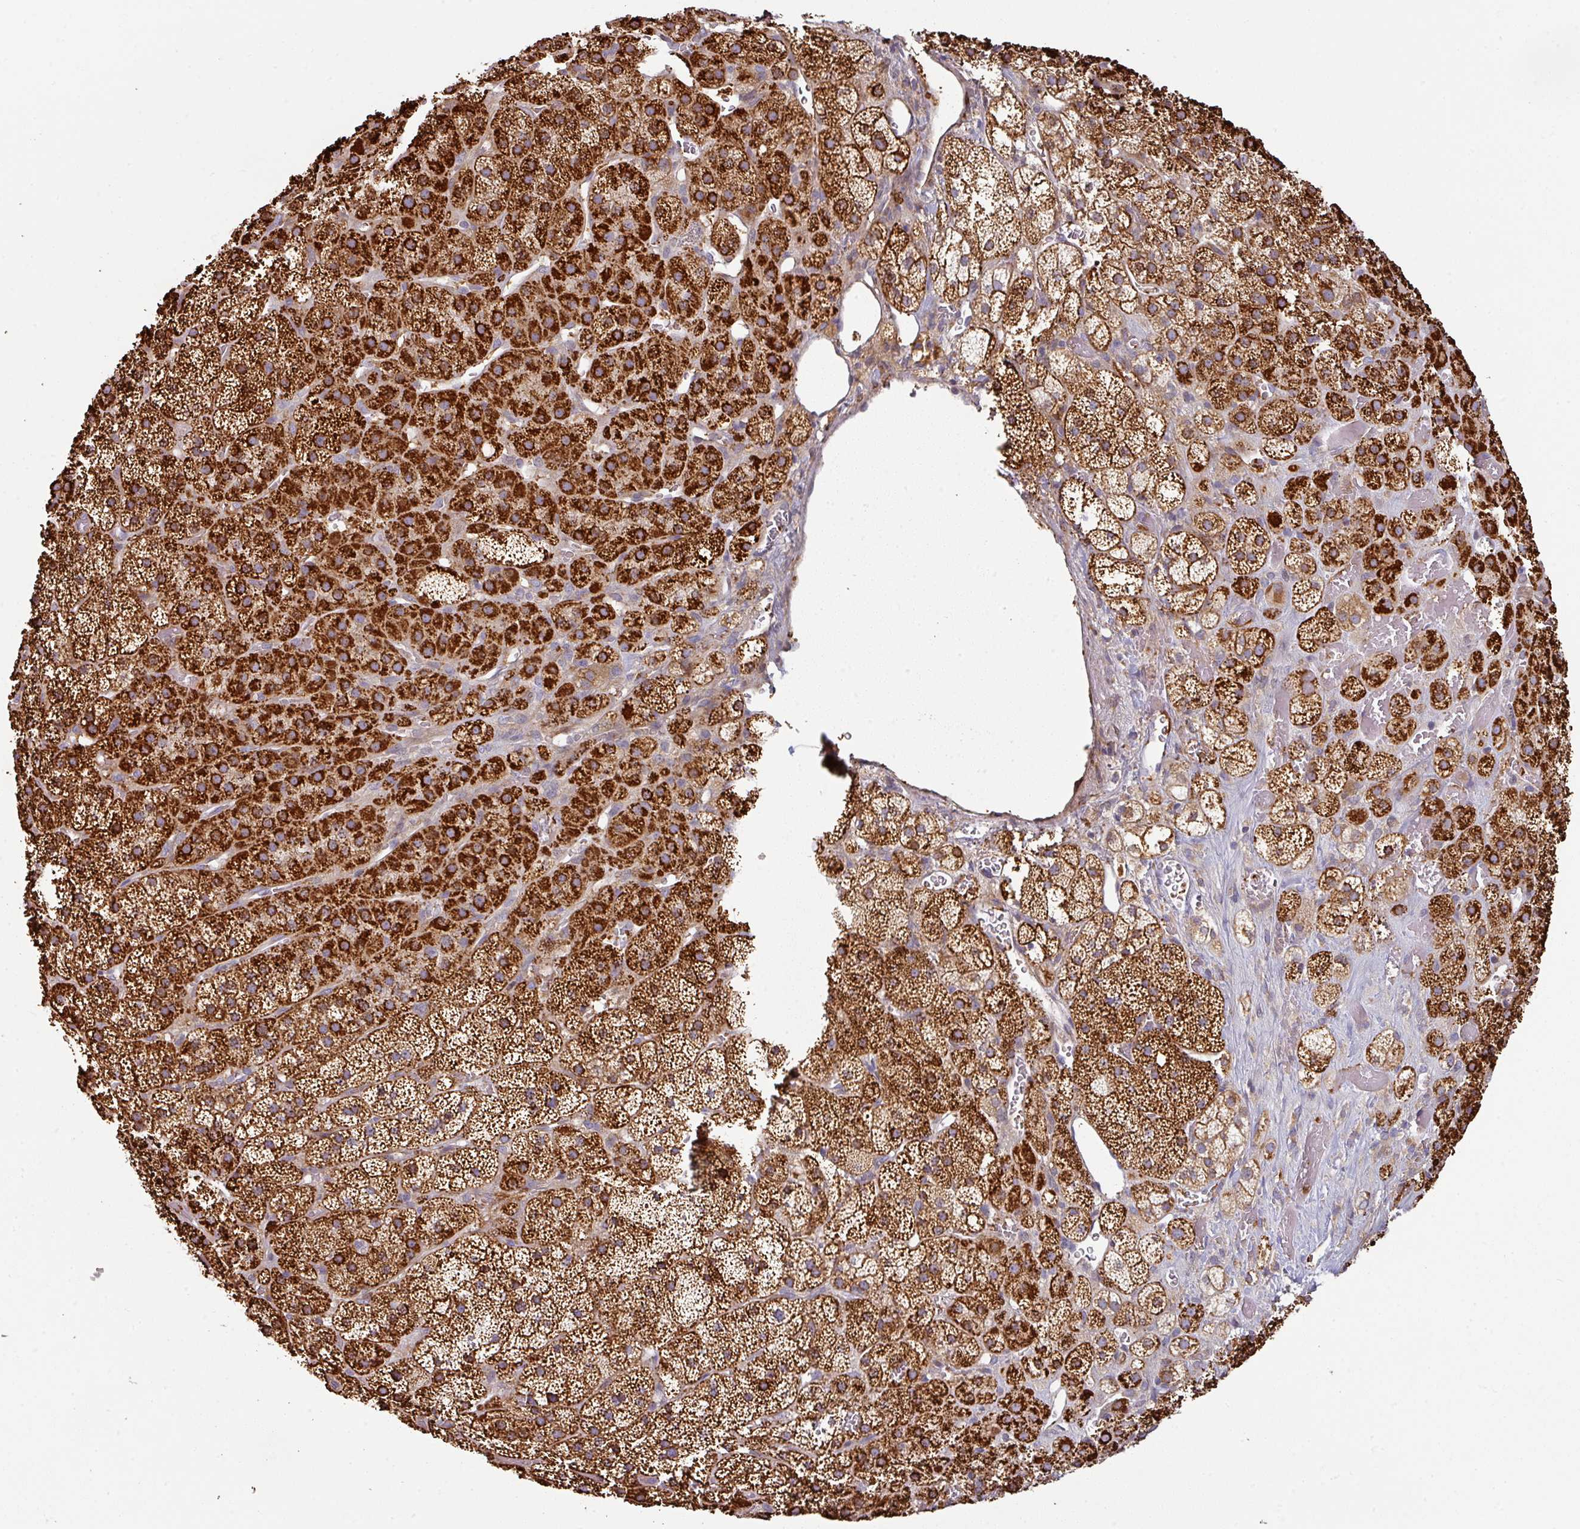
{"staining": {"intensity": "strong", "quantity": ">75%", "location": "cytoplasmic/membranous"}, "tissue": "adrenal gland", "cell_type": "Glandular cells", "image_type": "normal", "snomed": [{"axis": "morphology", "description": "Normal tissue, NOS"}, {"axis": "topography", "description": "Adrenal gland"}], "caption": "Human adrenal gland stained for a protein (brown) reveals strong cytoplasmic/membranous positive expression in about >75% of glandular cells.", "gene": "CASP2", "patient": {"sex": "male", "age": 57}}